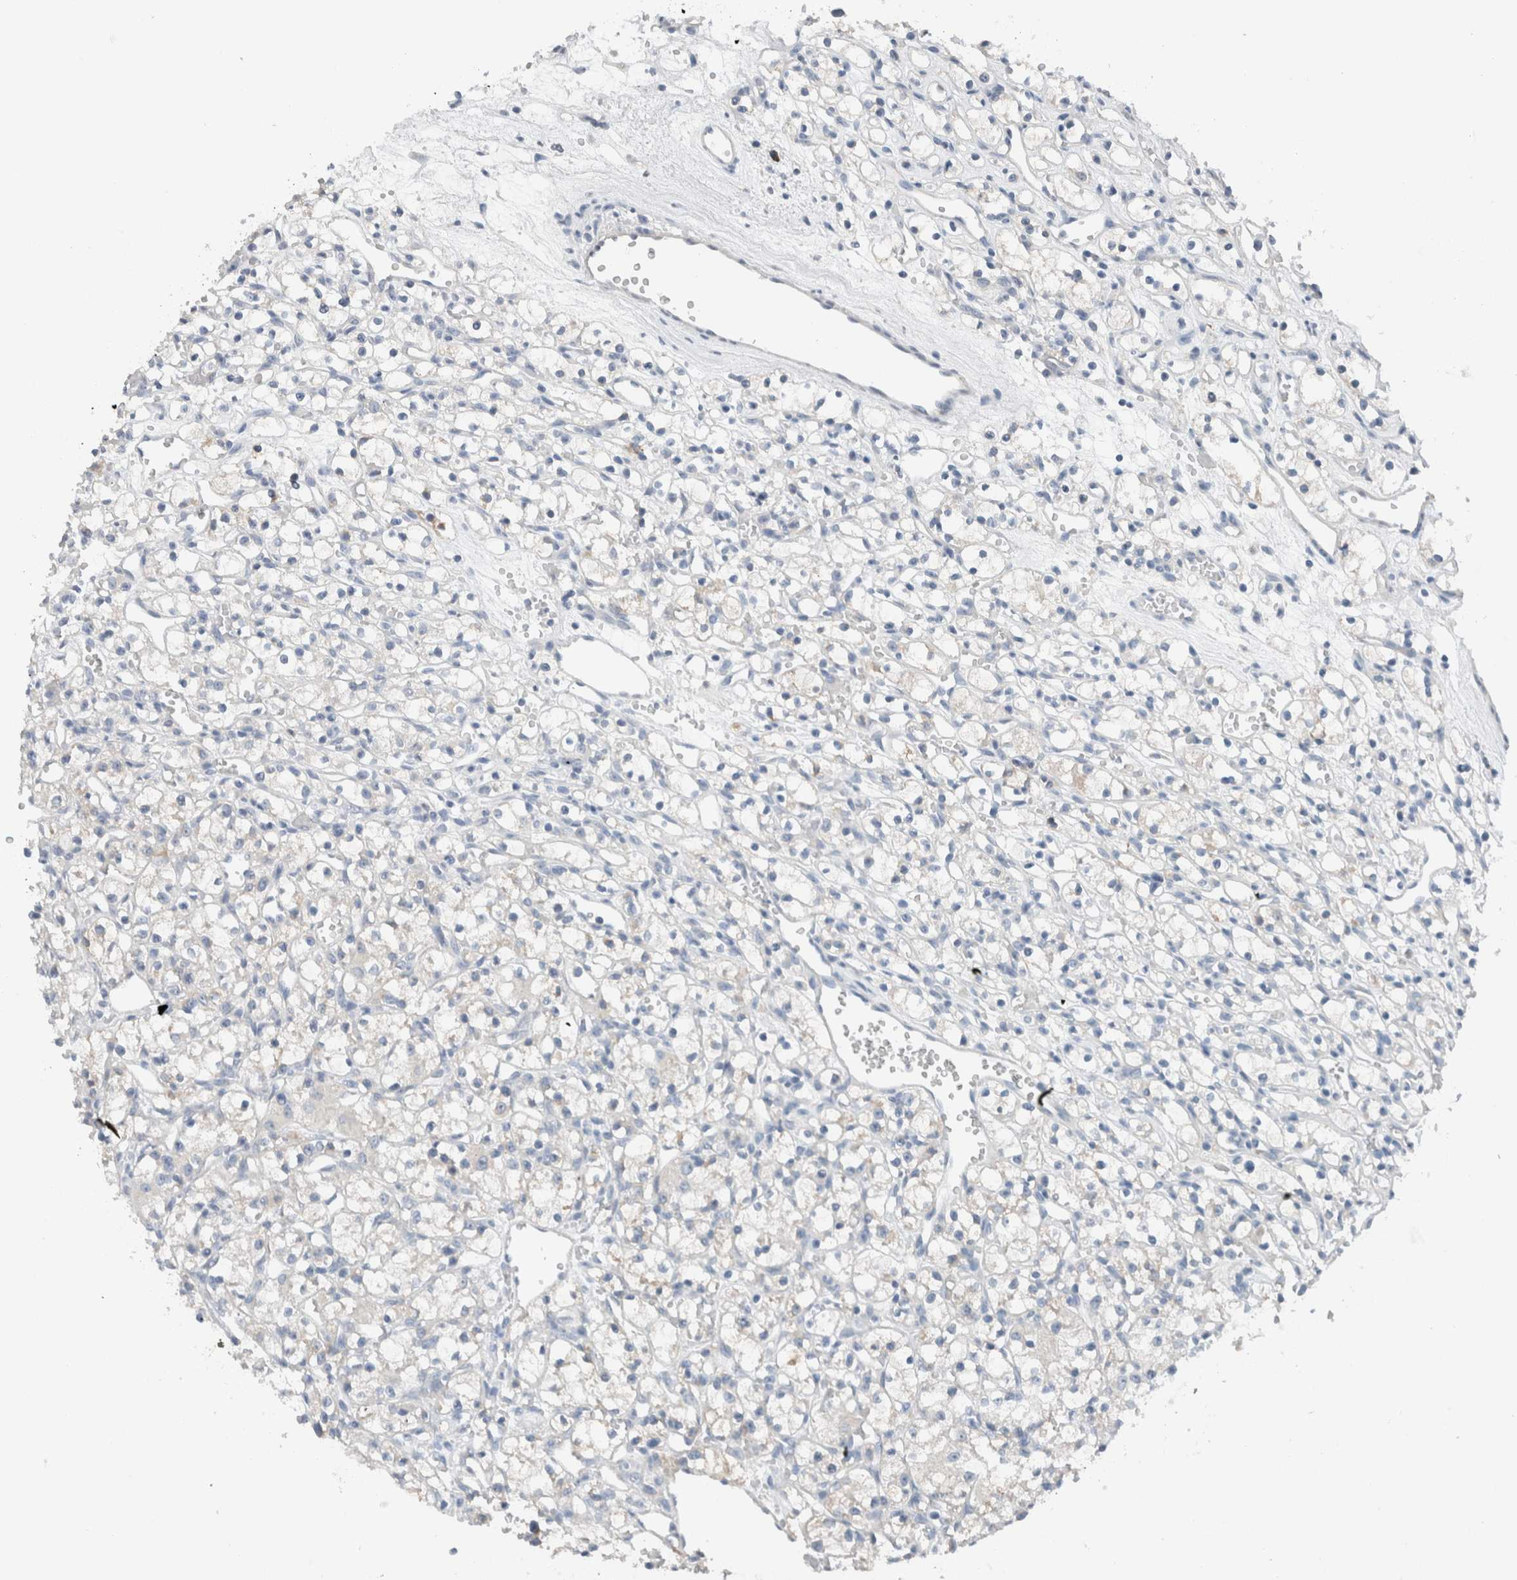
{"staining": {"intensity": "negative", "quantity": "none", "location": "none"}, "tissue": "renal cancer", "cell_type": "Tumor cells", "image_type": "cancer", "snomed": [{"axis": "morphology", "description": "Adenocarcinoma, NOS"}, {"axis": "topography", "description": "Kidney"}], "caption": "Immunohistochemistry (IHC) of adenocarcinoma (renal) displays no expression in tumor cells. (DAB (3,3'-diaminobenzidine) IHC visualized using brightfield microscopy, high magnification).", "gene": "DUOX1", "patient": {"sex": "female", "age": 59}}